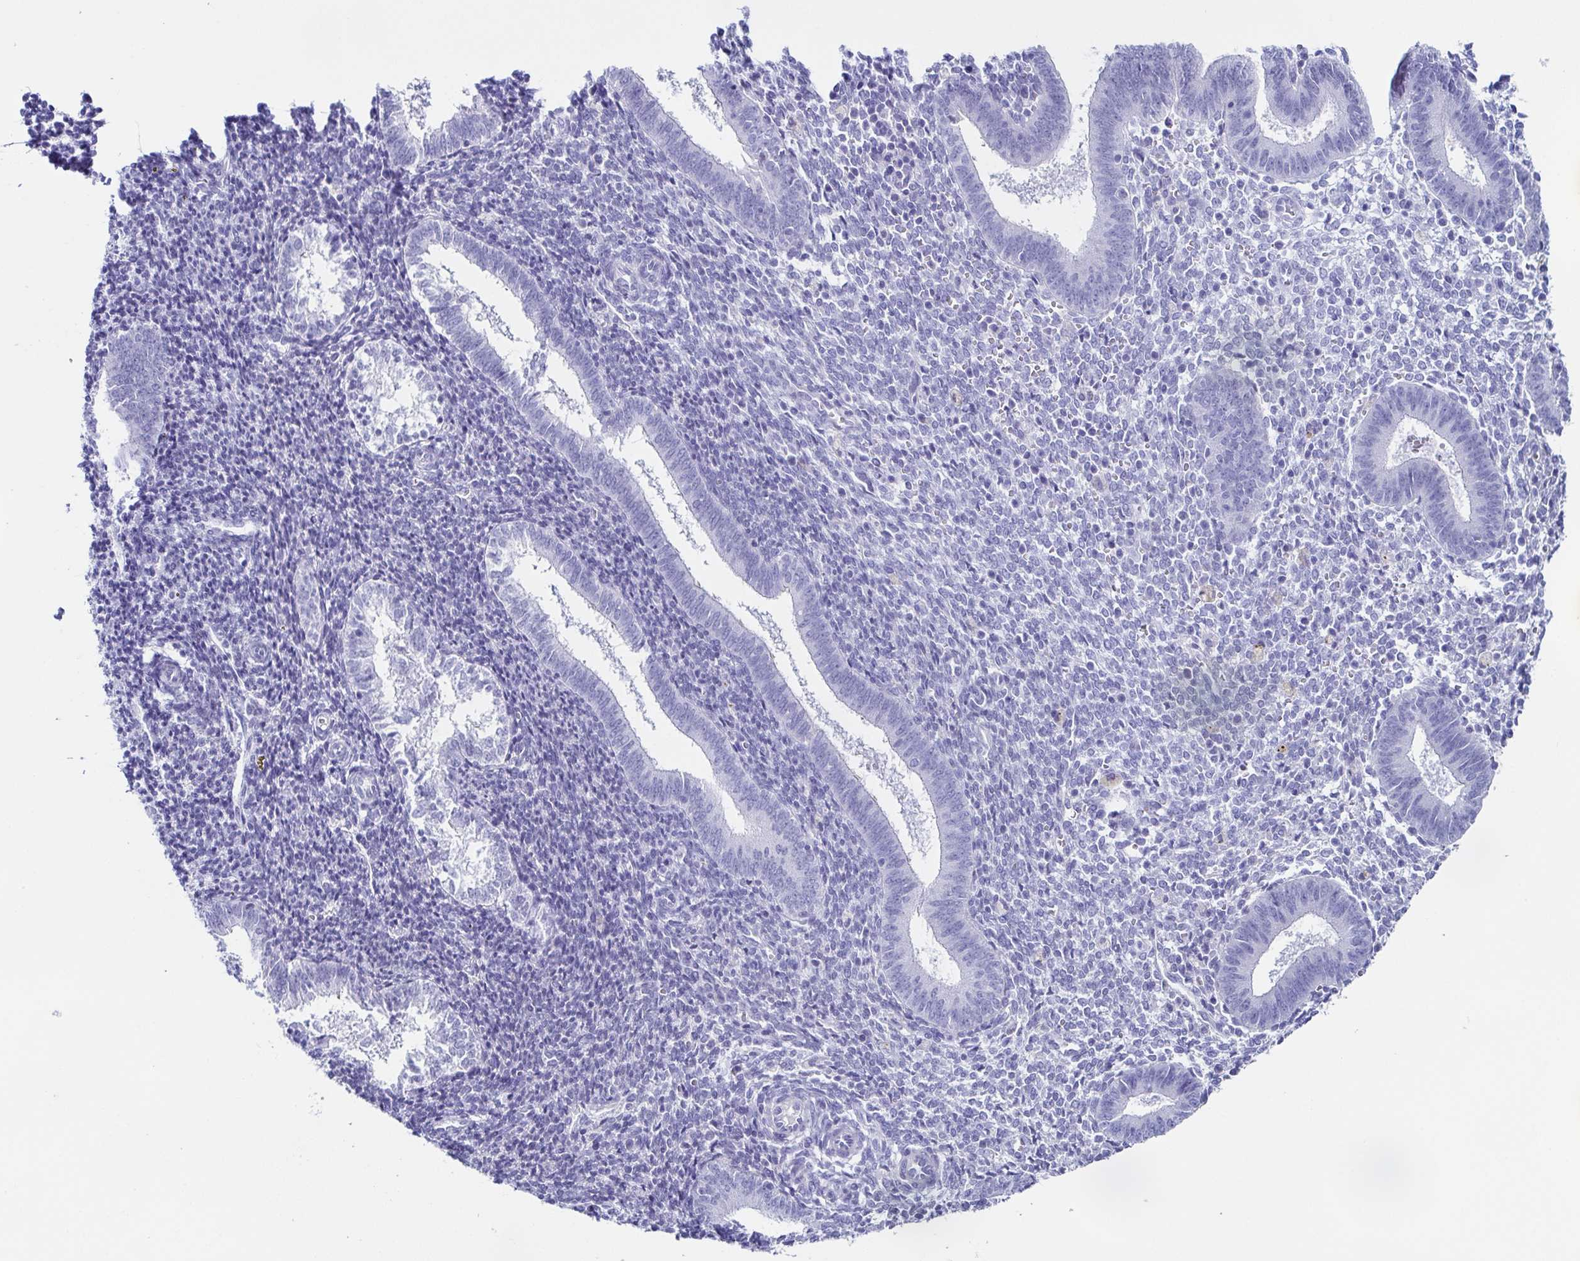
{"staining": {"intensity": "negative", "quantity": "none", "location": "none"}, "tissue": "endometrium", "cell_type": "Cells in endometrial stroma", "image_type": "normal", "snomed": [{"axis": "morphology", "description": "Normal tissue, NOS"}, {"axis": "topography", "description": "Endometrium"}], "caption": "There is no significant staining in cells in endometrial stroma of endometrium. (DAB IHC visualized using brightfield microscopy, high magnification).", "gene": "TNNT2", "patient": {"sex": "female", "age": 25}}